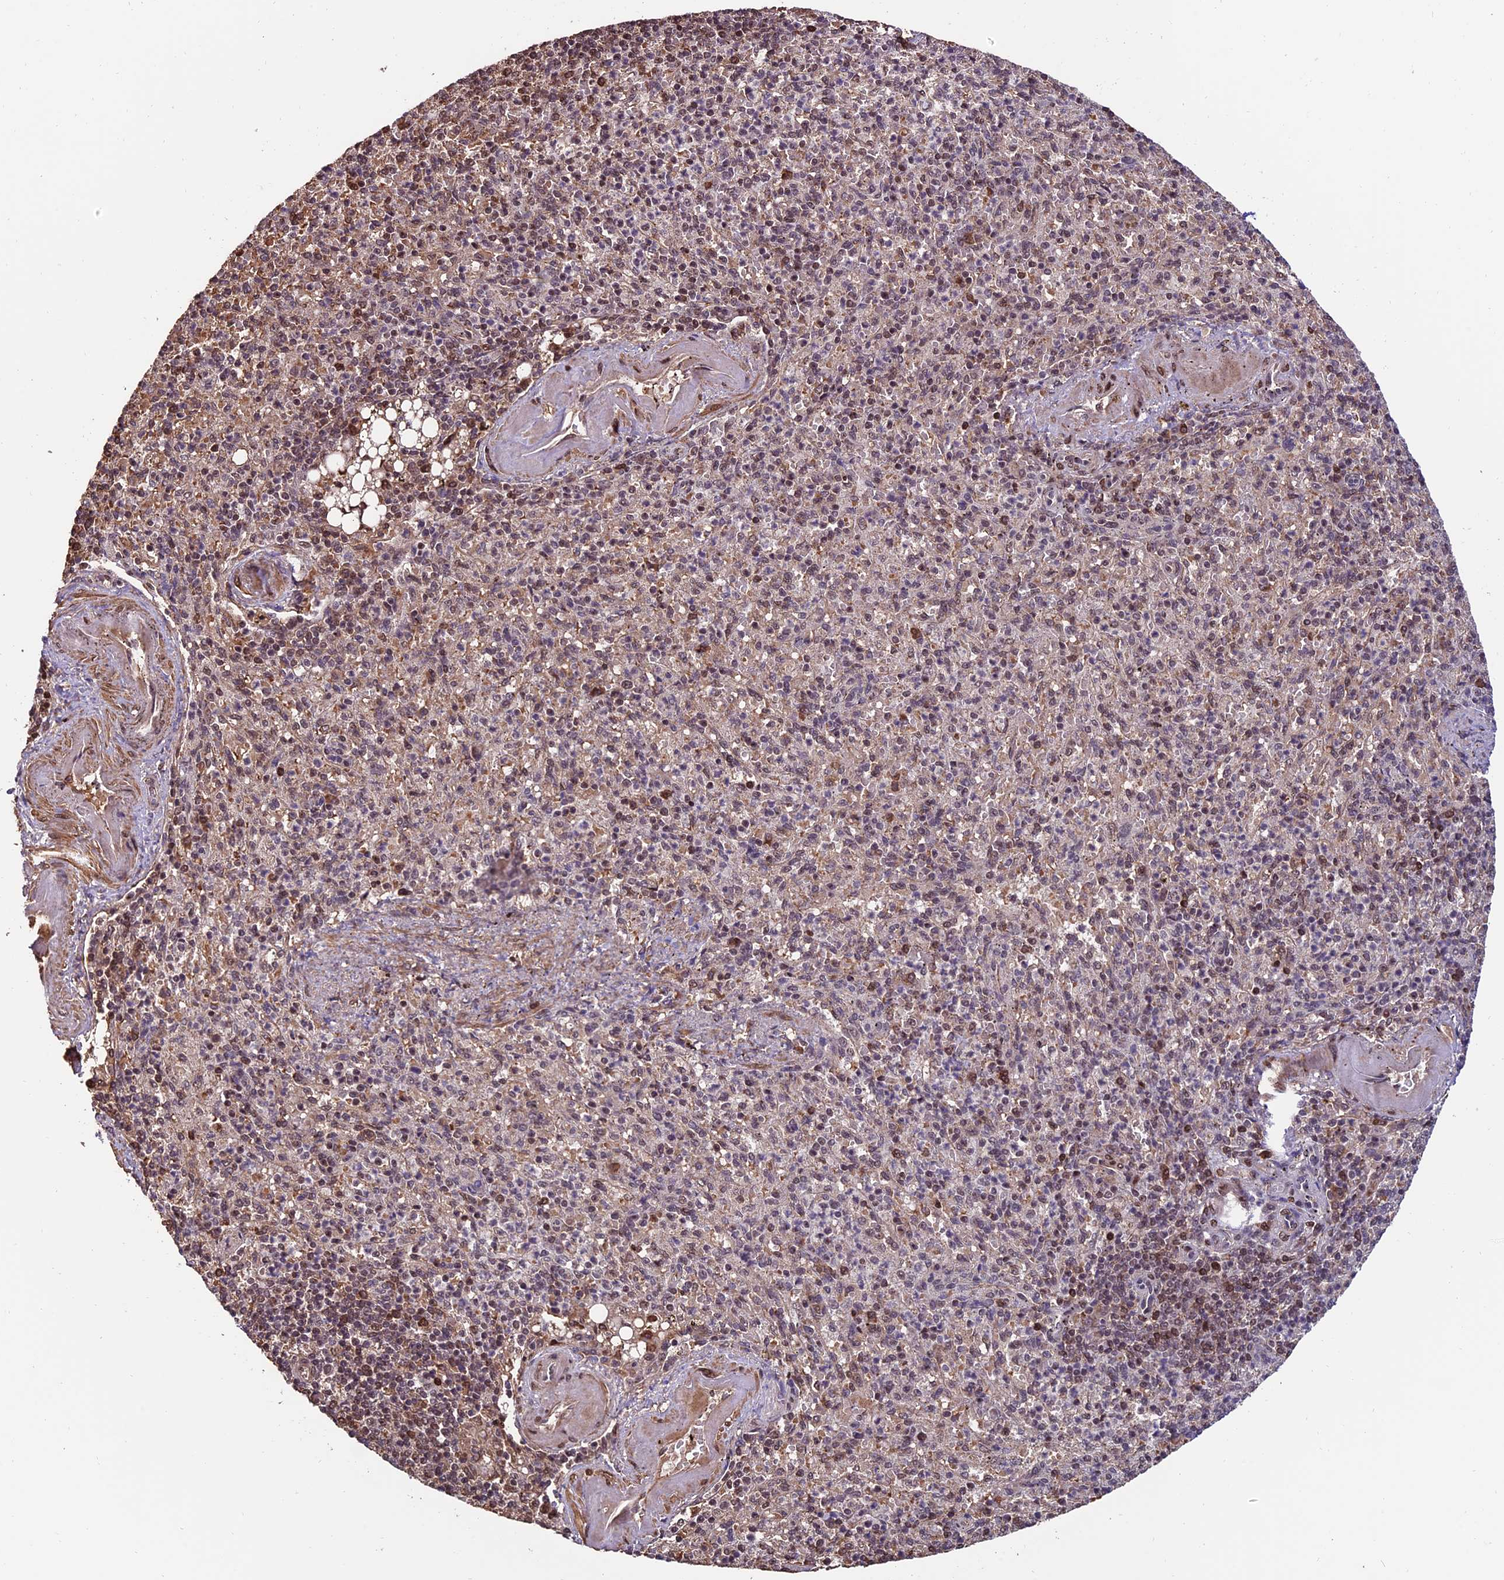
{"staining": {"intensity": "moderate", "quantity": "25%-75%", "location": "nuclear"}, "tissue": "spleen", "cell_type": "Cells in red pulp", "image_type": "normal", "snomed": [{"axis": "morphology", "description": "Normal tissue, NOS"}, {"axis": "topography", "description": "Spleen"}], "caption": "Spleen stained for a protein (brown) displays moderate nuclear positive staining in about 25%-75% of cells in red pulp.", "gene": "CABIN1", "patient": {"sex": "female", "age": 74}}